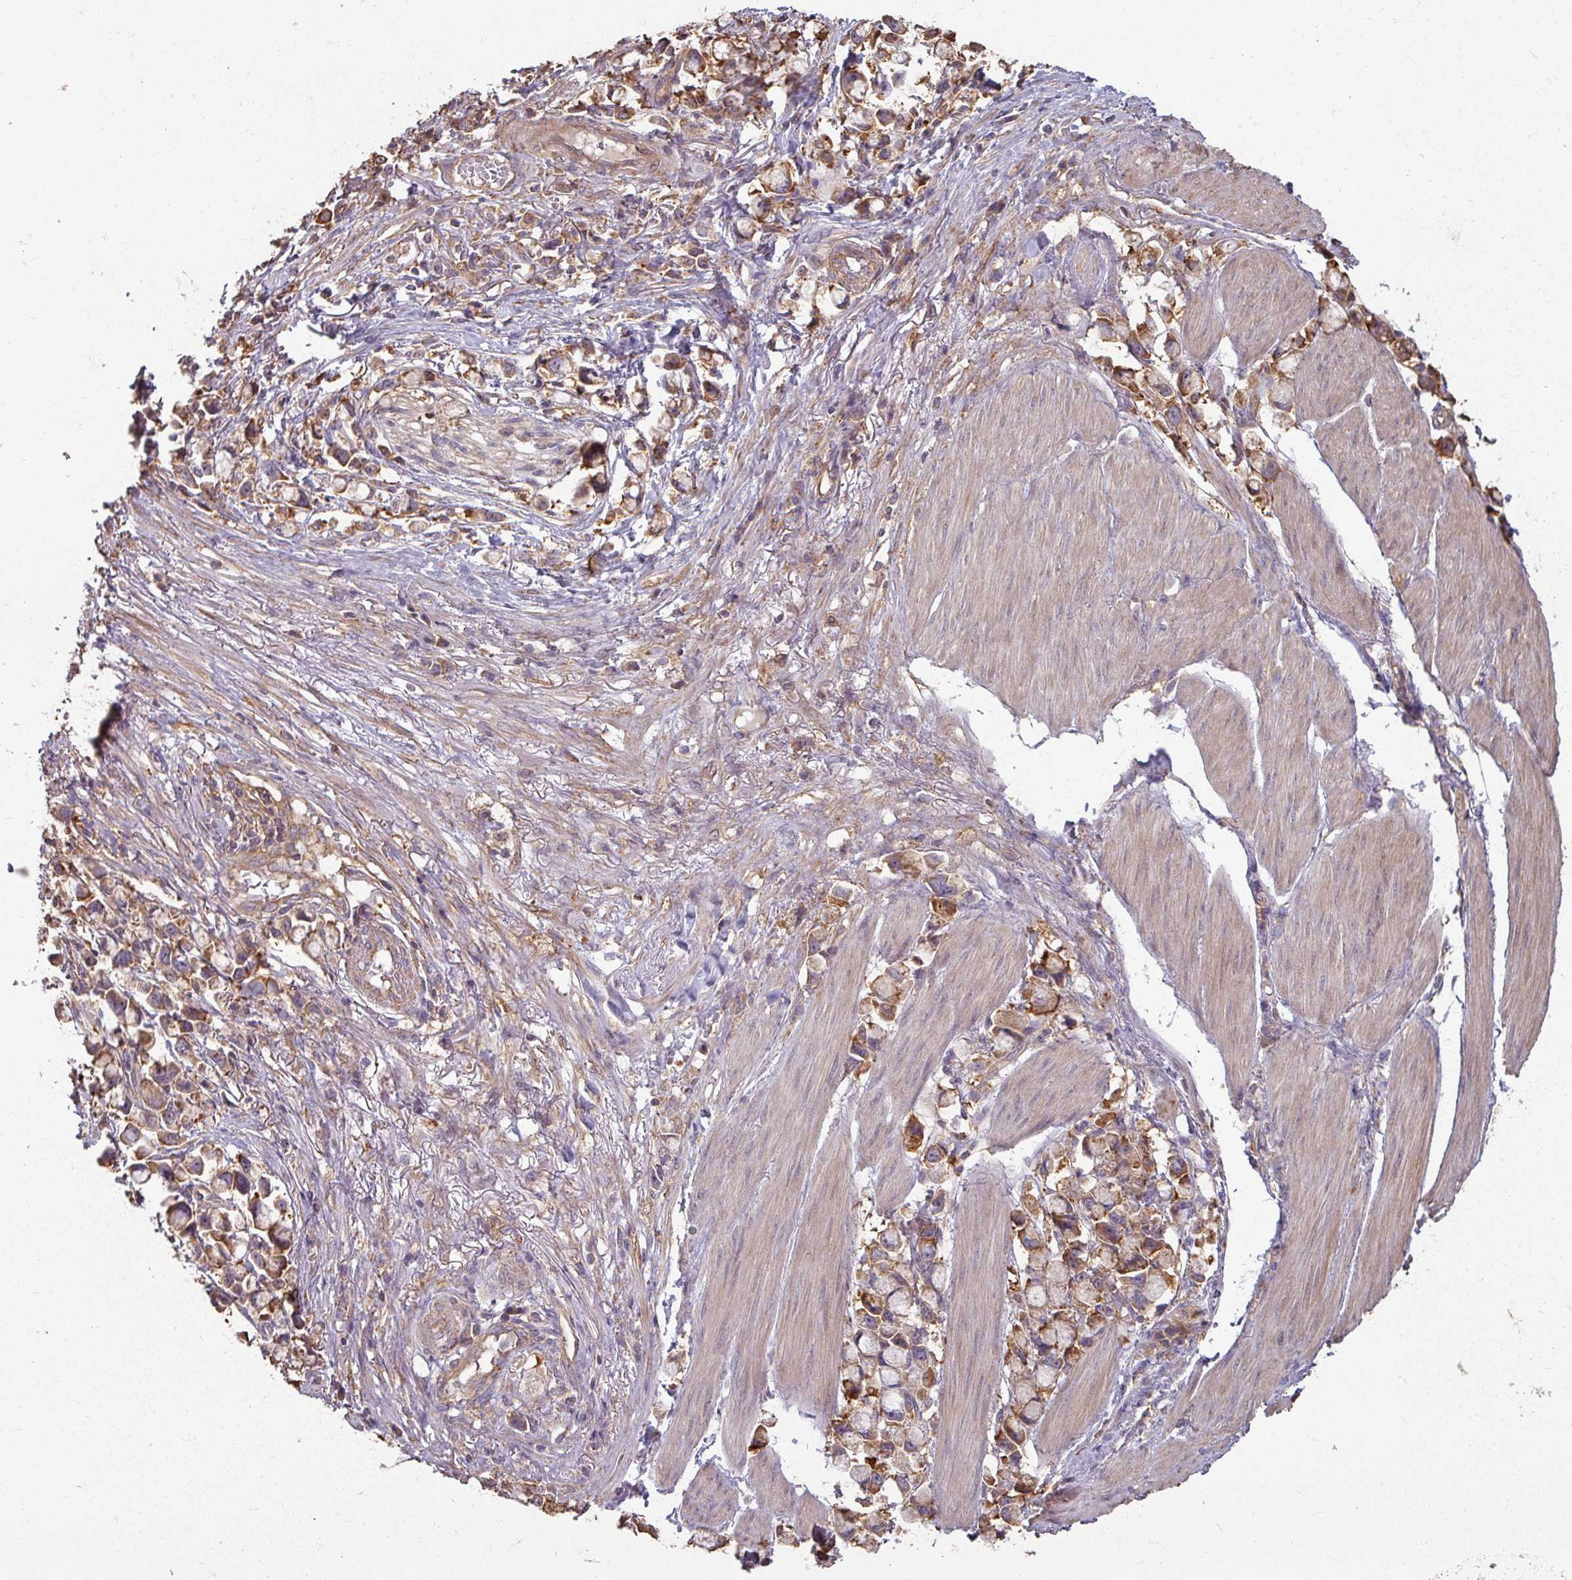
{"staining": {"intensity": "moderate", "quantity": ">75%", "location": "cytoplasmic/membranous"}, "tissue": "stomach cancer", "cell_type": "Tumor cells", "image_type": "cancer", "snomed": [{"axis": "morphology", "description": "Adenocarcinoma, NOS"}, {"axis": "topography", "description": "Stomach"}], "caption": "Adenocarcinoma (stomach) tissue demonstrates moderate cytoplasmic/membranous staining in about >75% of tumor cells", "gene": "CCDC68", "patient": {"sex": "female", "age": 81}}